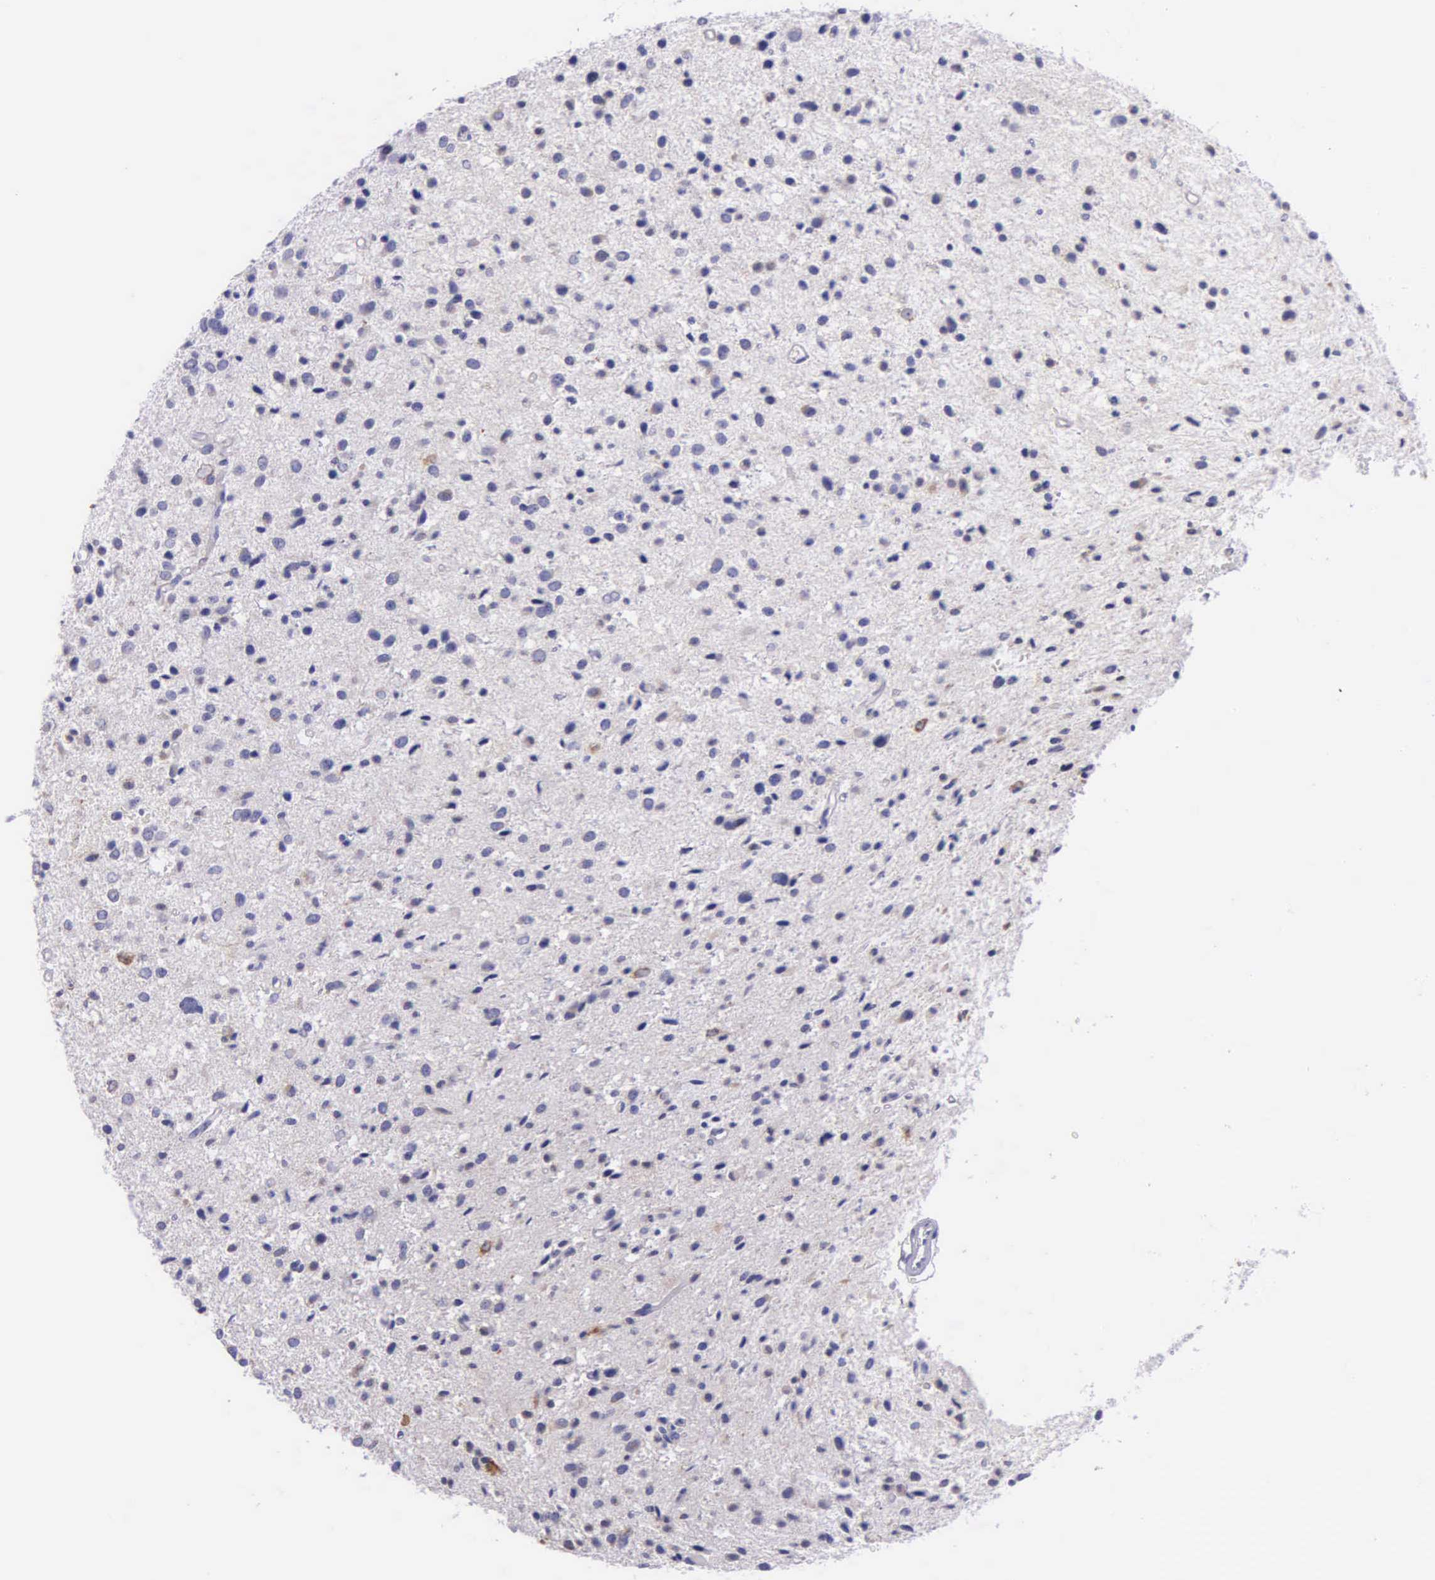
{"staining": {"intensity": "negative", "quantity": "none", "location": "none"}, "tissue": "glioma", "cell_type": "Tumor cells", "image_type": "cancer", "snomed": [{"axis": "morphology", "description": "Glioma, malignant, Low grade"}, {"axis": "topography", "description": "Brain"}], "caption": "Immunohistochemistry image of neoplastic tissue: glioma stained with DAB displays no significant protein expression in tumor cells.", "gene": "MIA2", "patient": {"sex": "female", "age": 46}}